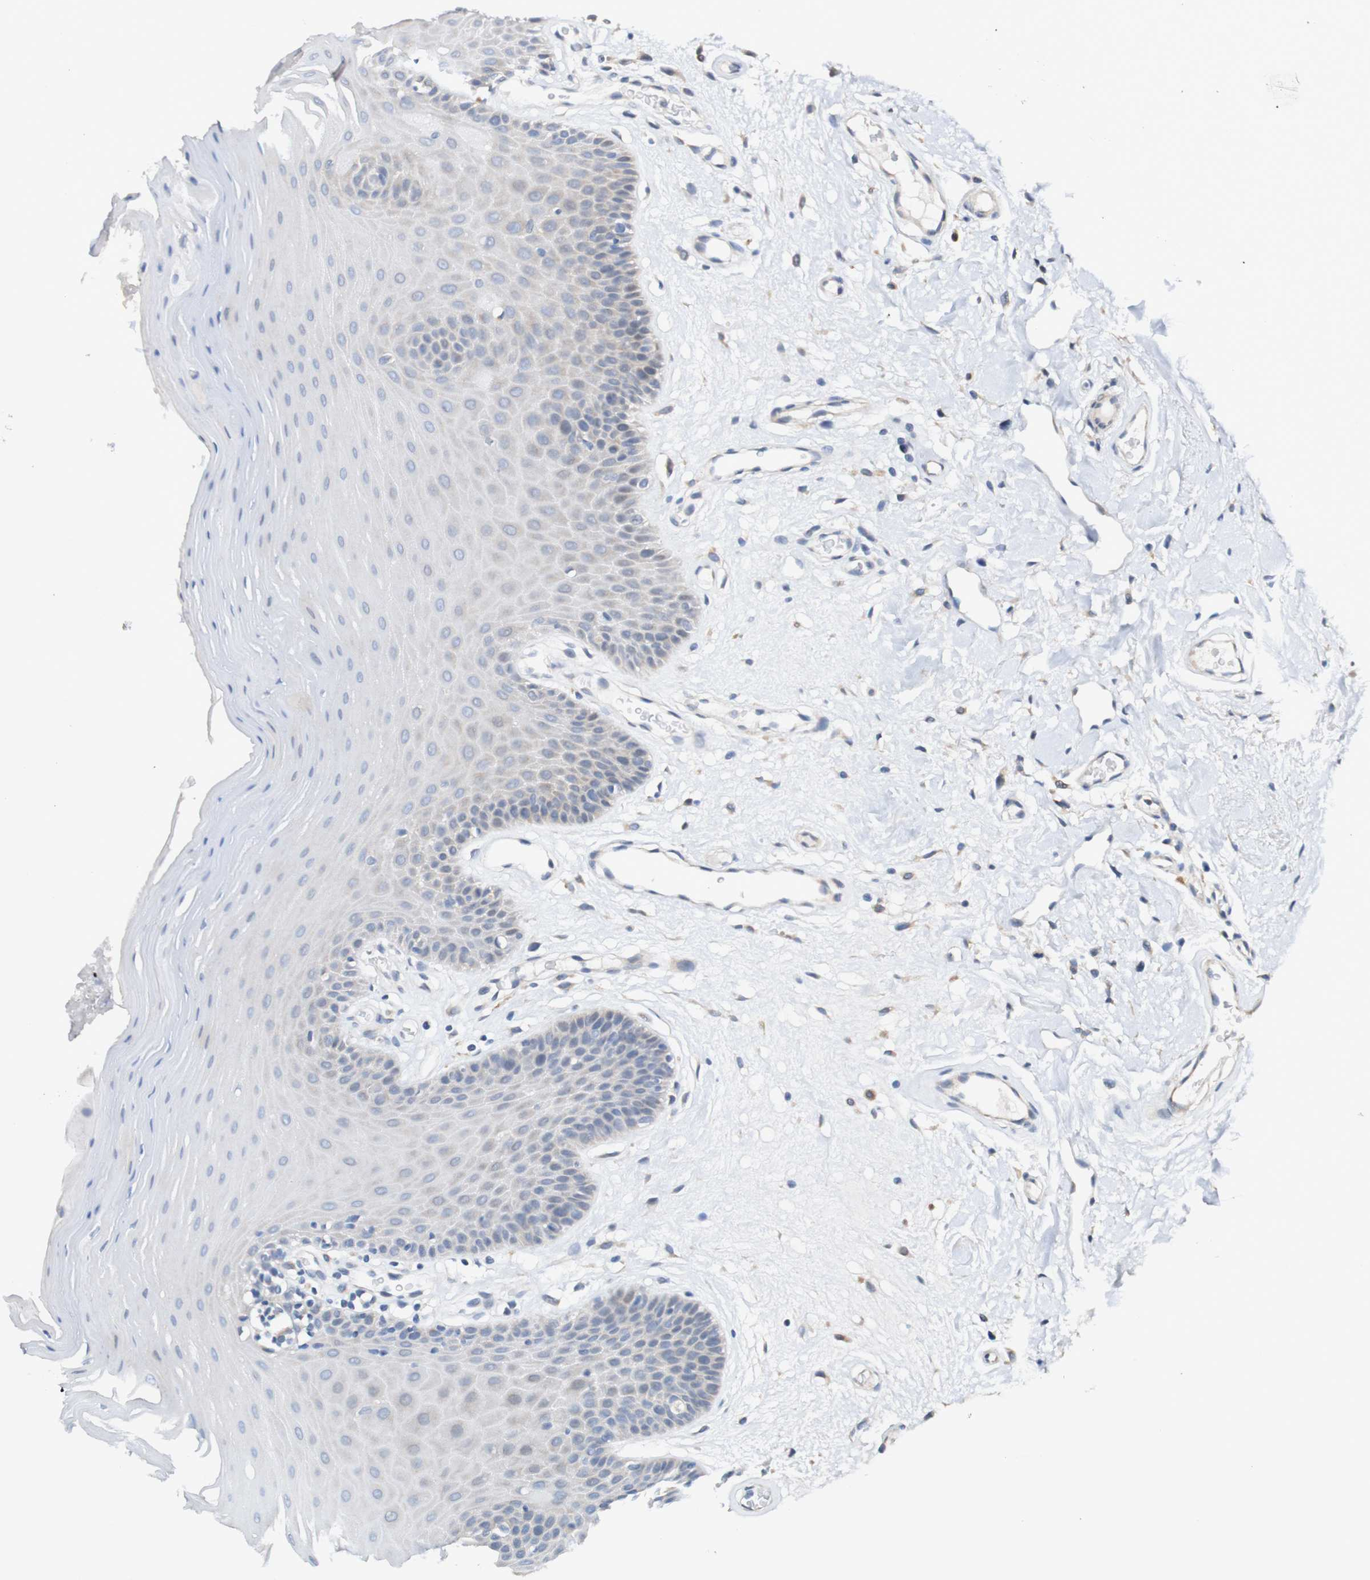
{"staining": {"intensity": "negative", "quantity": "none", "location": "none"}, "tissue": "oral mucosa", "cell_type": "Squamous epithelial cells", "image_type": "normal", "snomed": [{"axis": "morphology", "description": "Normal tissue, NOS"}, {"axis": "morphology", "description": "Squamous cell carcinoma, NOS"}, {"axis": "topography", "description": "Skeletal muscle"}, {"axis": "topography", "description": "Adipose tissue"}, {"axis": "topography", "description": "Vascular tissue"}, {"axis": "topography", "description": "Oral tissue"}, {"axis": "topography", "description": "Peripheral nerve tissue"}, {"axis": "topography", "description": "Head-Neck"}], "caption": "The image shows no staining of squamous epithelial cells in normal oral mucosa.", "gene": "FIBP", "patient": {"sex": "male", "age": 71}}